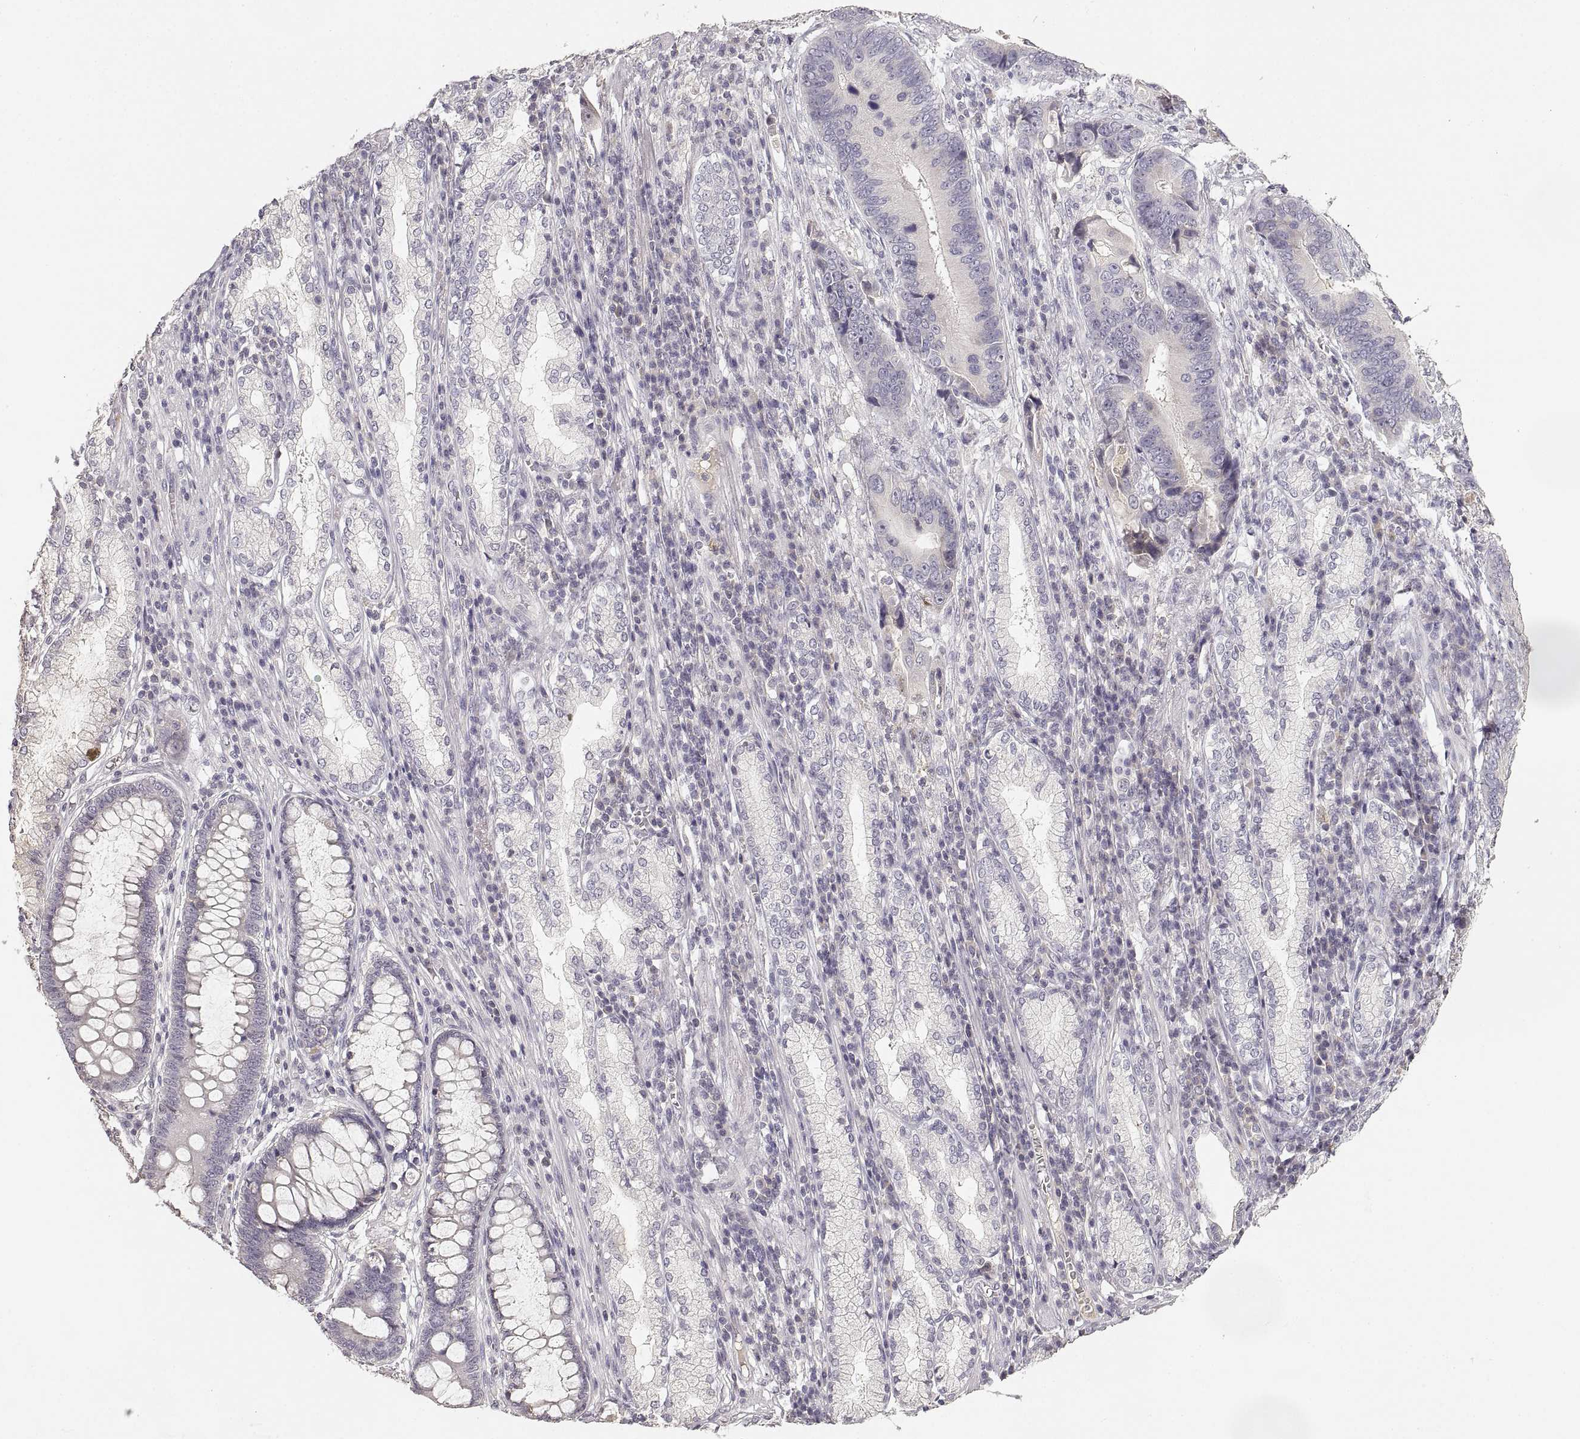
{"staining": {"intensity": "negative", "quantity": "none", "location": "none"}, "tissue": "stomach cancer", "cell_type": "Tumor cells", "image_type": "cancer", "snomed": [{"axis": "morphology", "description": "Adenocarcinoma, NOS"}, {"axis": "topography", "description": "Stomach"}], "caption": "Stomach cancer (adenocarcinoma) stained for a protein using immunohistochemistry reveals no staining tumor cells.", "gene": "RUNDC3A", "patient": {"sex": "male", "age": 84}}